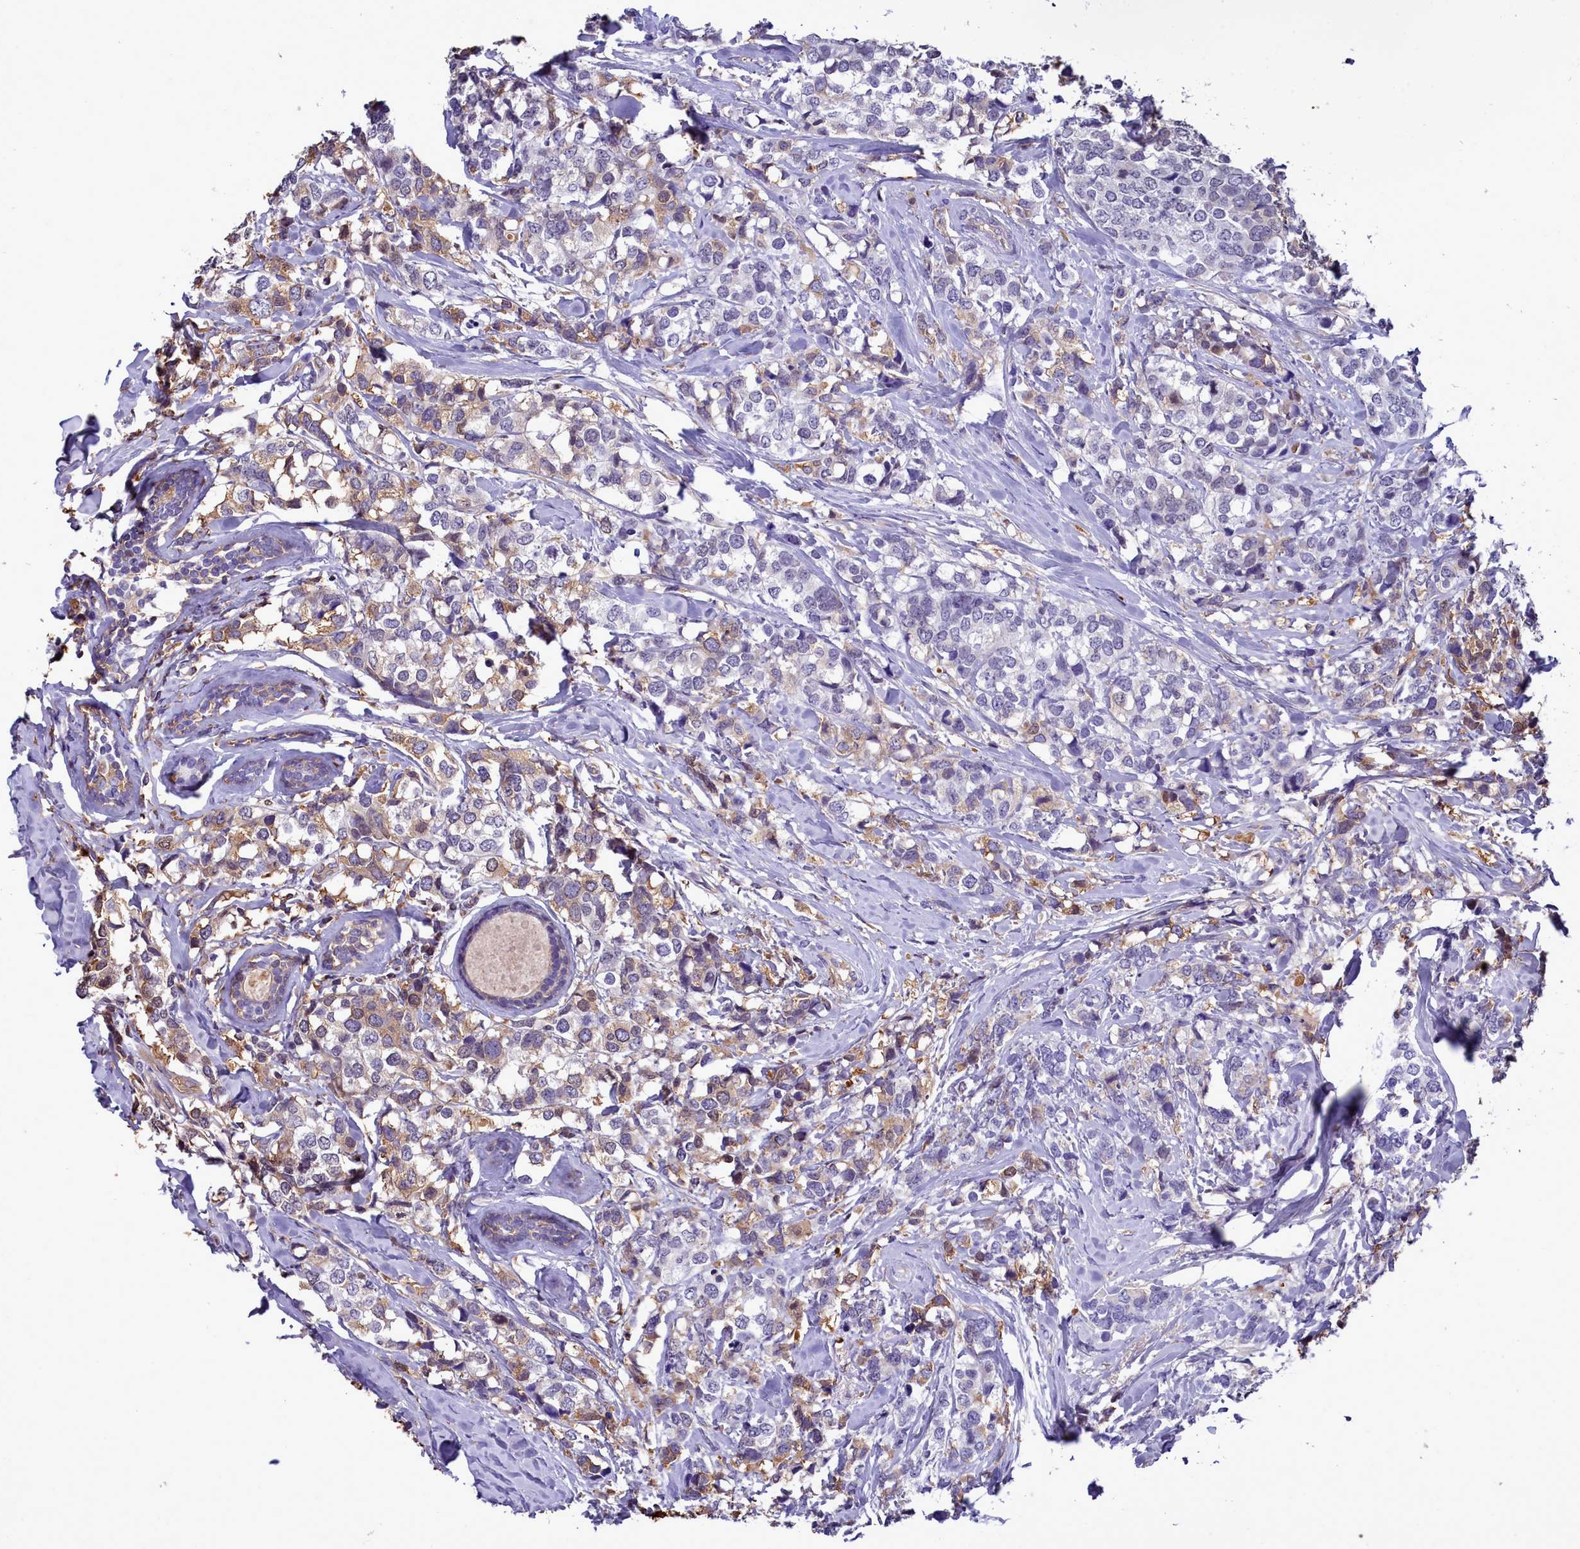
{"staining": {"intensity": "weak", "quantity": "25%-75%", "location": "cytoplasmic/membranous,nuclear"}, "tissue": "breast cancer", "cell_type": "Tumor cells", "image_type": "cancer", "snomed": [{"axis": "morphology", "description": "Lobular carcinoma"}, {"axis": "topography", "description": "Breast"}], "caption": "Protein positivity by immunohistochemistry reveals weak cytoplasmic/membranous and nuclear expression in about 25%-75% of tumor cells in lobular carcinoma (breast). The protein is shown in brown color, while the nuclei are stained blue.", "gene": "H1-7", "patient": {"sex": "female", "age": 59}}